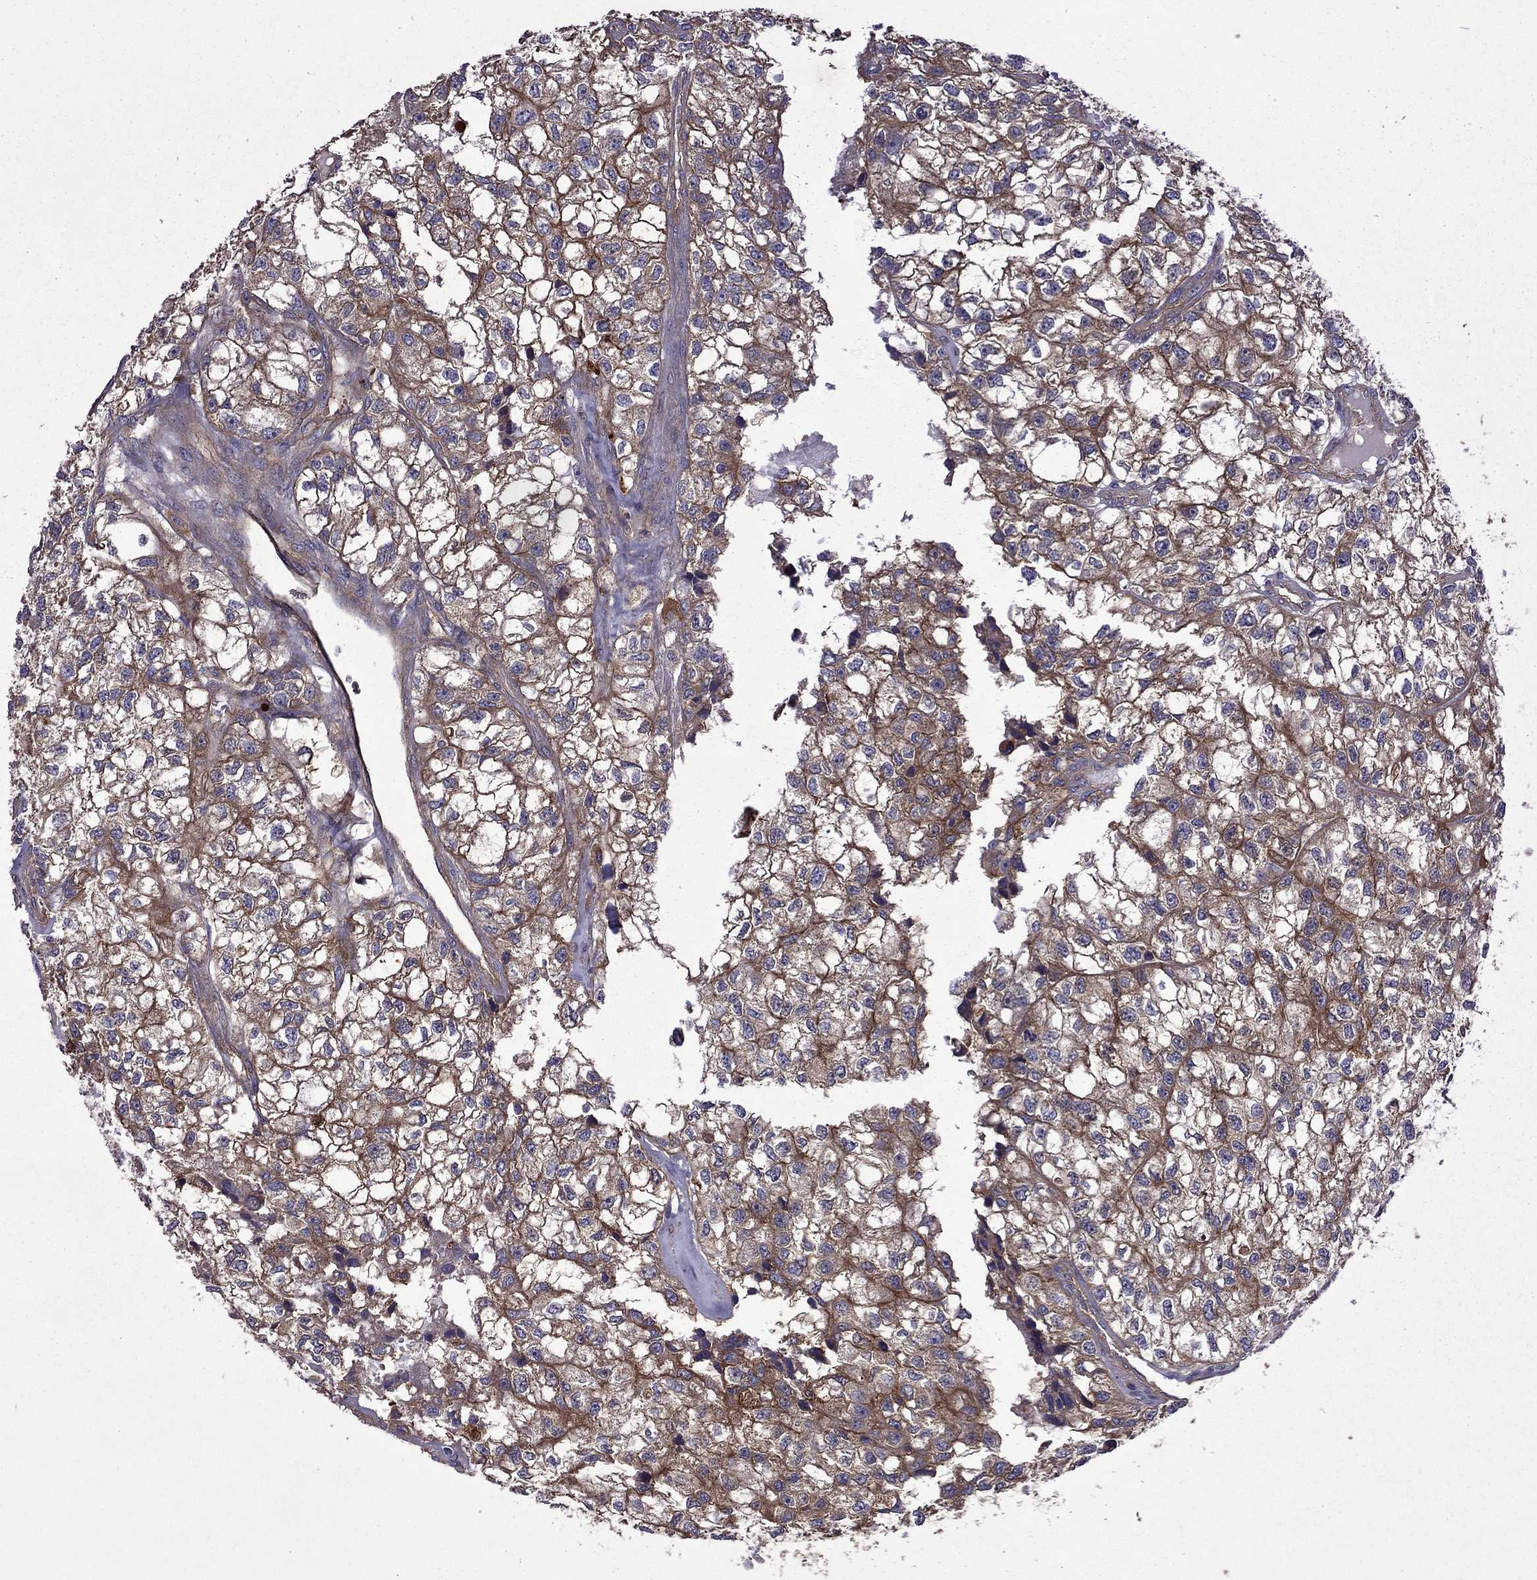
{"staining": {"intensity": "strong", "quantity": ">75%", "location": "cytoplasmic/membranous"}, "tissue": "renal cancer", "cell_type": "Tumor cells", "image_type": "cancer", "snomed": [{"axis": "morphology", "description": "Adenocarcinoma, NOS"}, {"axis": "topography", "description": "Kidney"}], "caption": "DAB (3,3'-diaminobenzidine) immunohistochemical staining of renal cancer (adenocarcinoma) displays strong cytoplasmic/membranous protein staining in approximately >75% of tumor cells.", "gene": "ITGB1", "patient": {"sex": "male", "age": 56}}